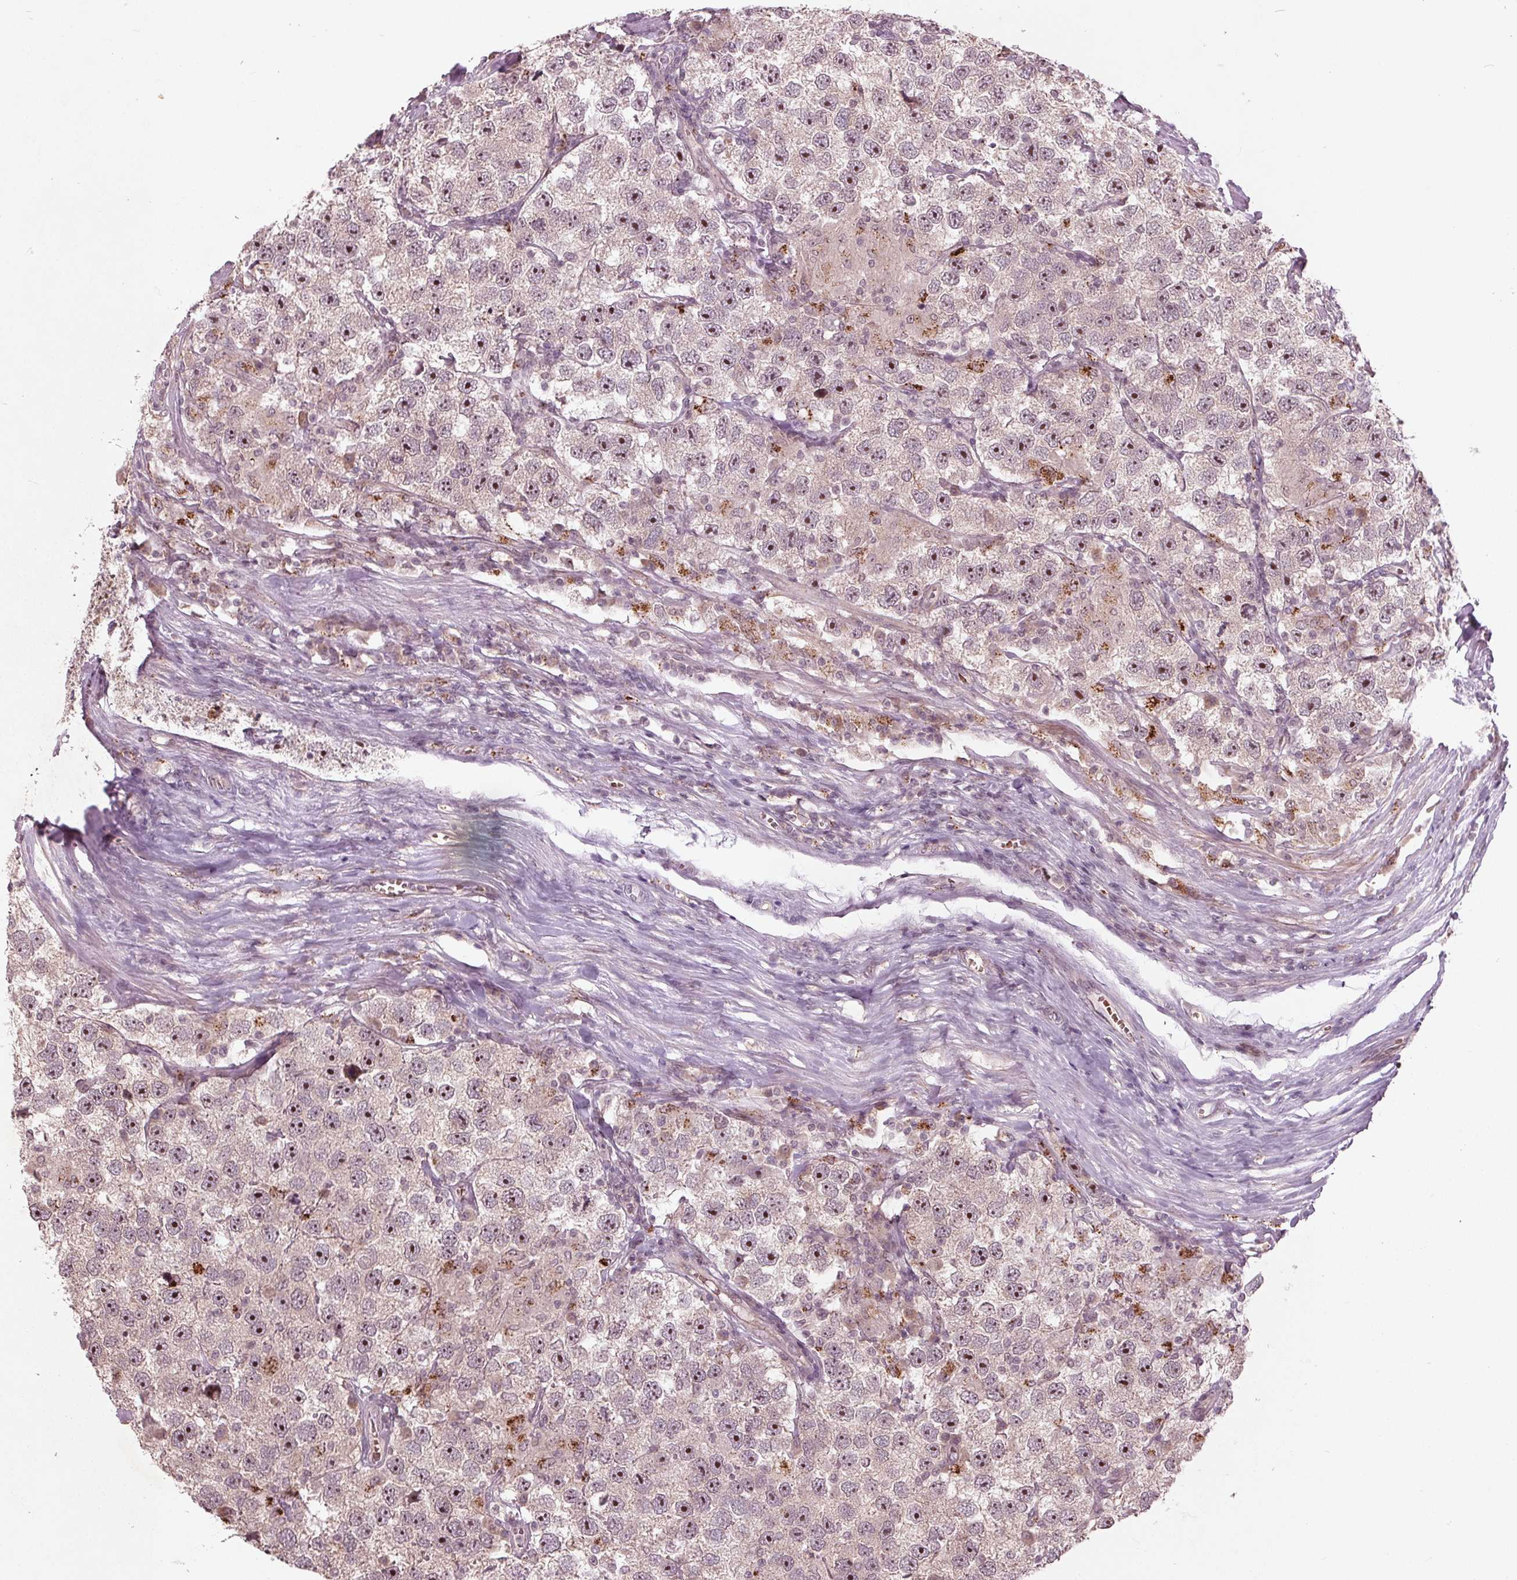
{"staining": {"intensity": "moderate", "quantity": "25%-75%", "location": "nuclear"}, "tissue": "testis cancer", "cell_type": "Tumor cells", "image_type": "cancer", "snomed": [{"axis": "morphology", "description": "Seminoma, NOS"}, {"axis": "topography", "description": "Testis"}], "caption": "About 25%-75% of tumor cells in human testis cancer exhibit moderate nuclear protein positivity as visualized by brown immunohistochemical staining.", "gene": "CDKL4", "patient": {"sex": "male", "age": 26}}